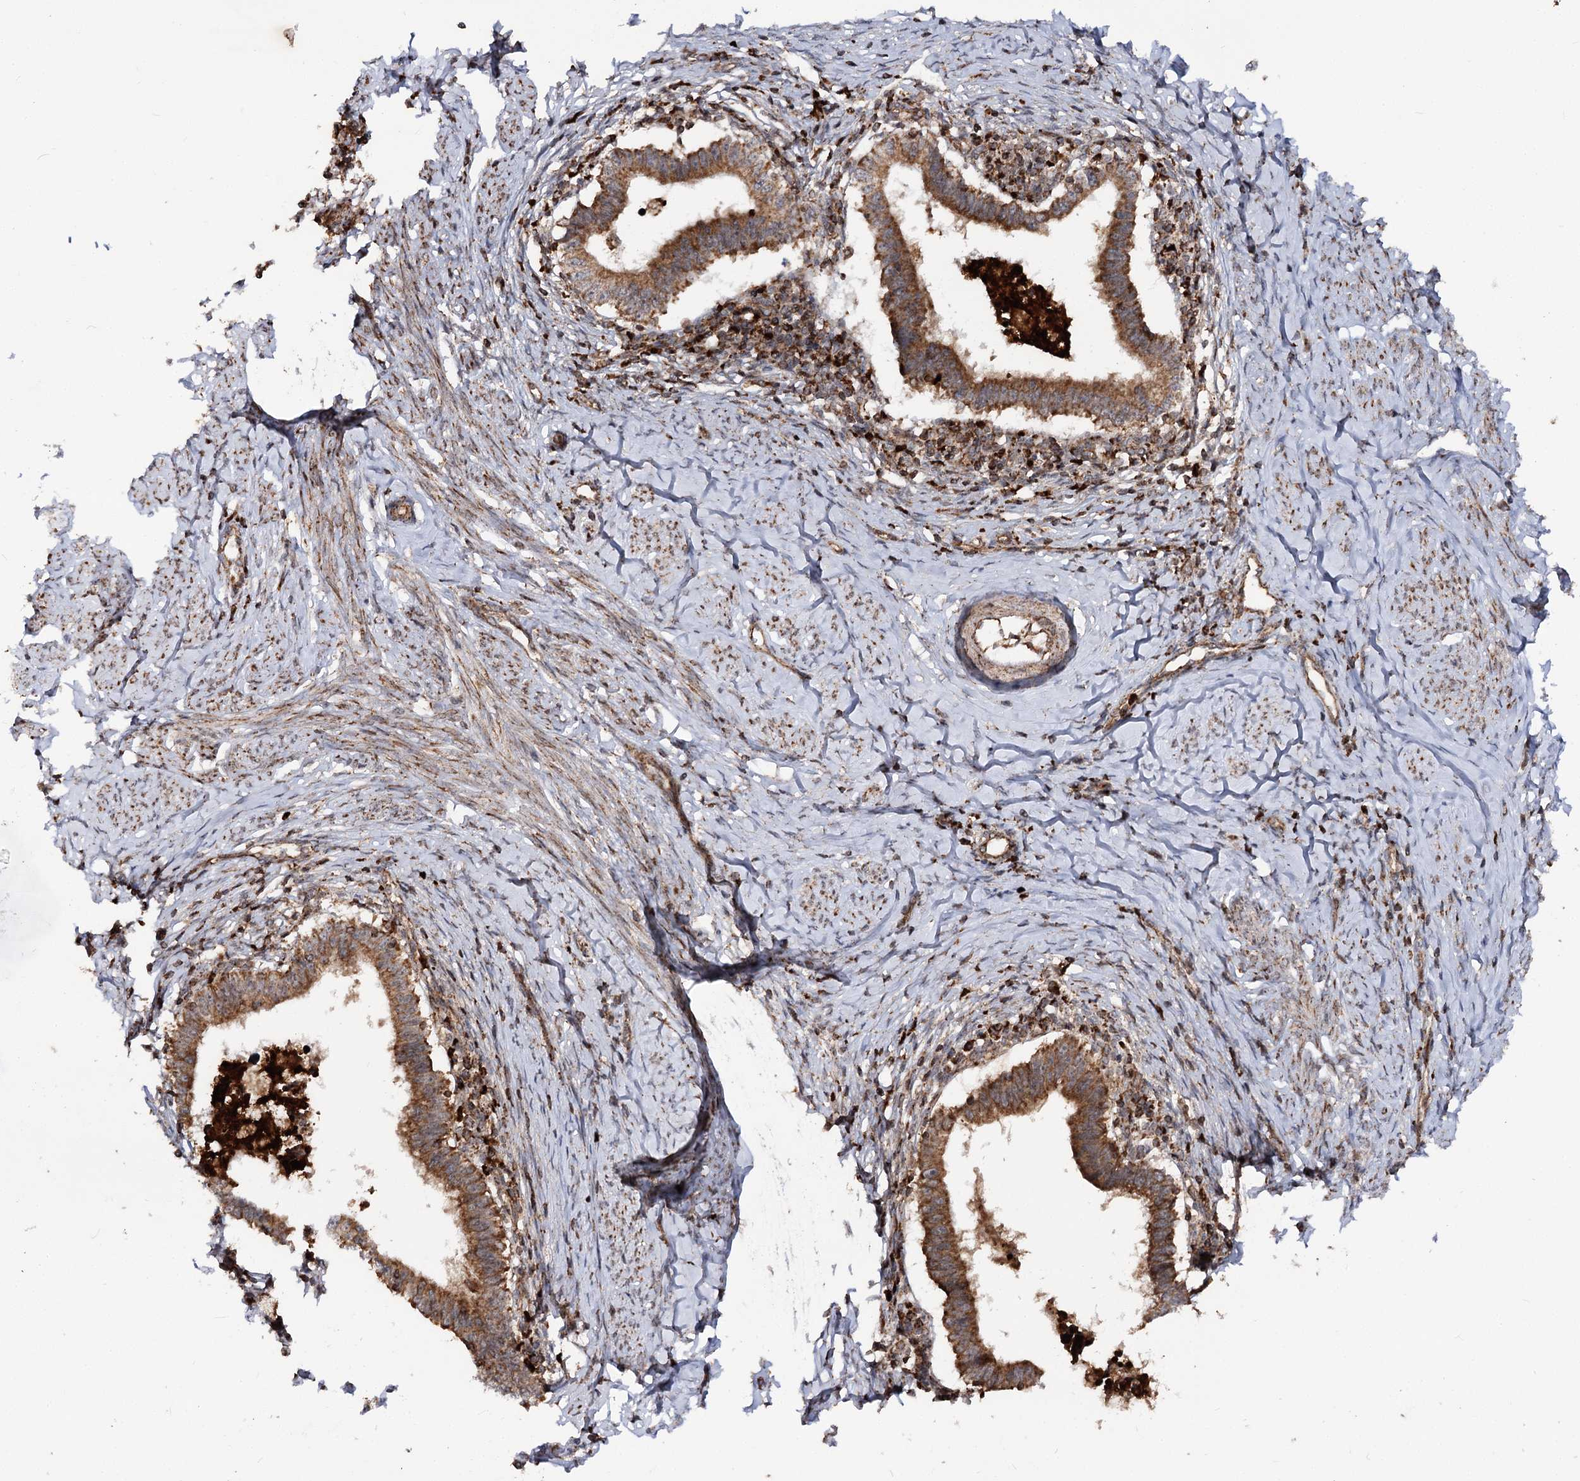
{"staining": {"intensity": "moderate", "quantity": ">75%", "location": "cytoplasmic/membranous"}, "tissue": "cervical cancer", "cell_type": "Tumor cells", "image_type": "cancer", "snomed": [{"axis": "morphology", "description": "Adenocarcinoma, NOS"}, {"axis": "topography", "description": "Cervix"}], "caption": "About >75% of tumor cells in human cervical cancer (adenocarcinoma) display moderate cytoplasmic/membranous protein staining as visualized by brown immunohistochemical staining.", "gene": "FGFR1OP2", "patient": {"sex": "female", "age": 36}}